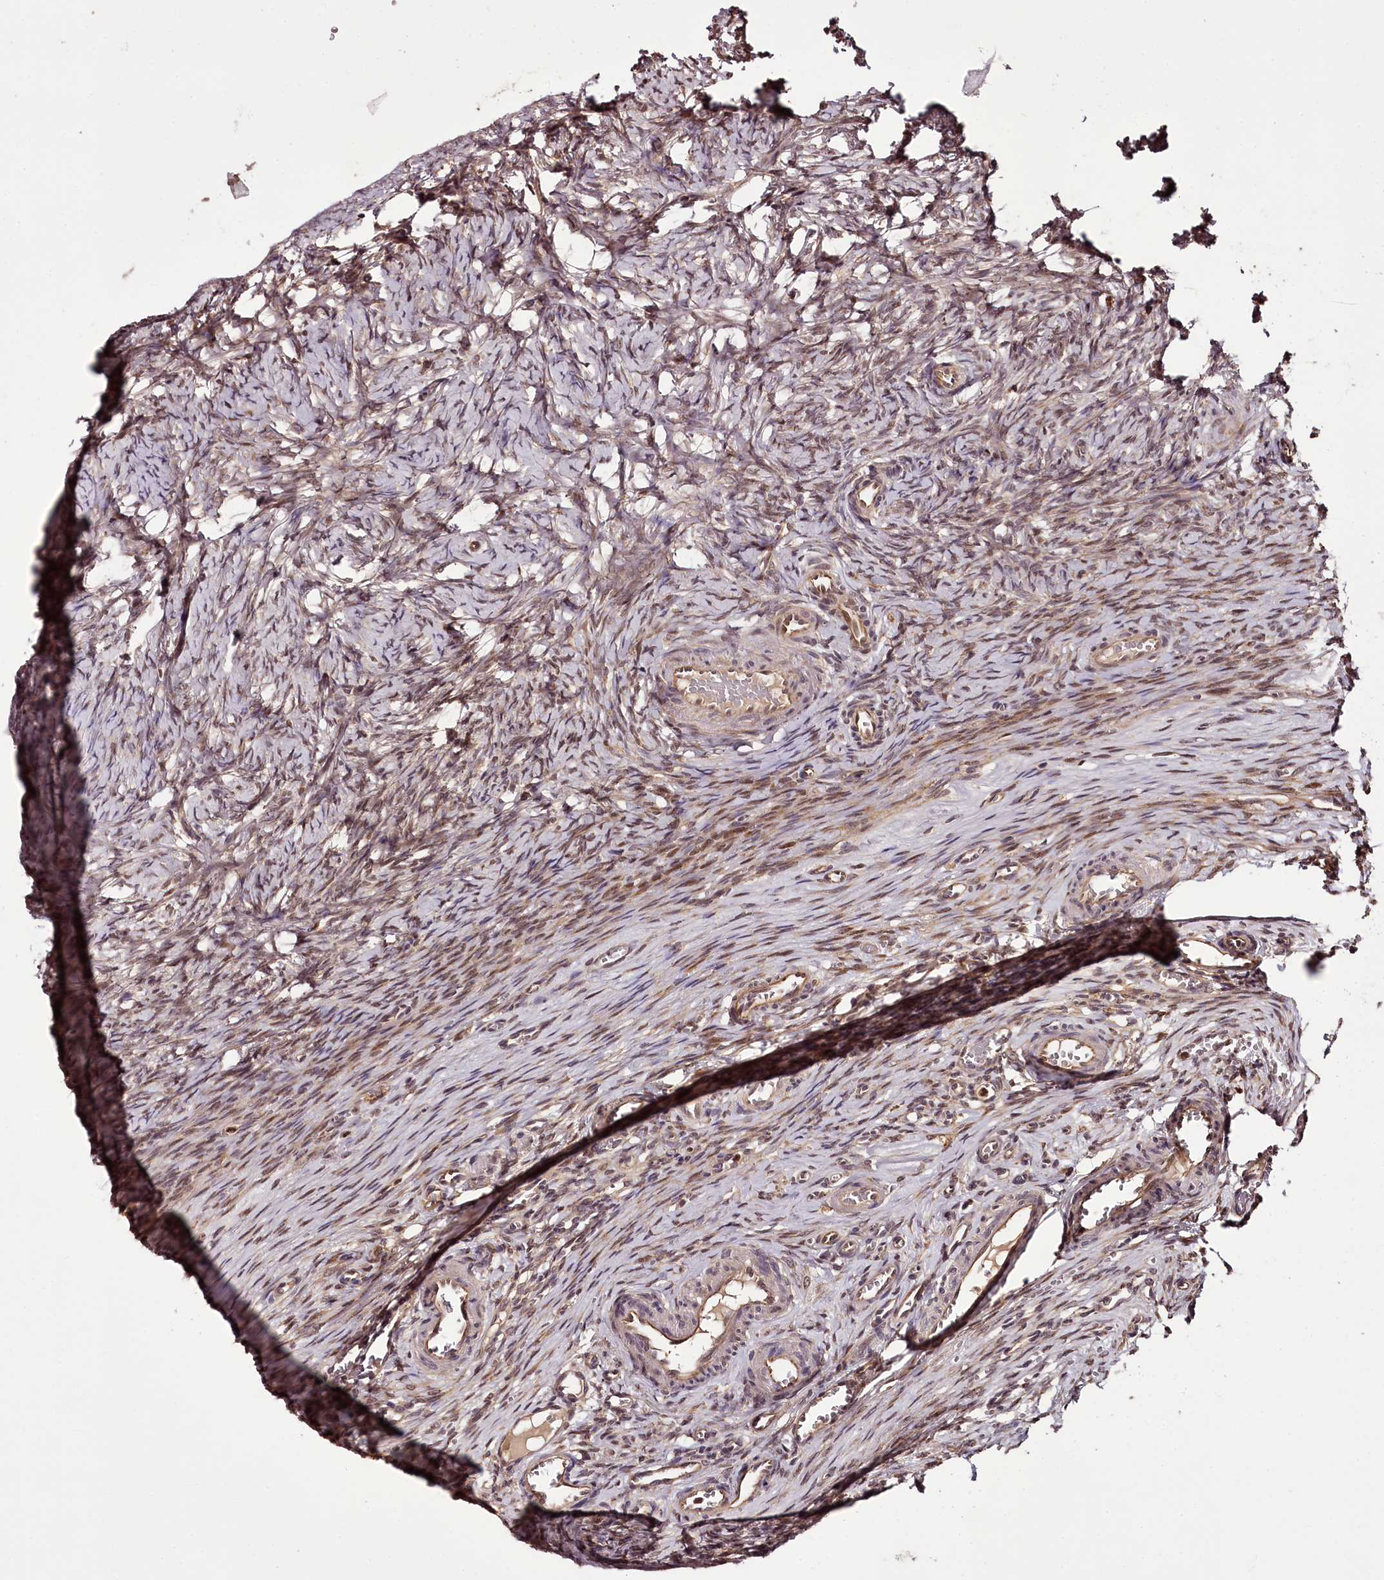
{"staining": {"intensity": "moderate", "quantity": "25%-75%", "location": "nuclear"}, "tissue": "ovary", "cell_type": "Ovarian stroma cells", "image_type": "normal", "snomed": [{"axis": "morphology", "description": "Adenocarcinoma, NOS"}, {"axis": "topography", "description": "Endometrium"}], "caption": "Protein expression analysis of unremarkable ovary demonstrates moderate nuclear staining in about 25%-75% of ovarian stroma cells. Using DAB (brown) and hematoxylin (blue) stains, captured at high magnification using brightfield microscopy.", "gene": "MAML3", "patient": {"sex": "female", "age": 32}}